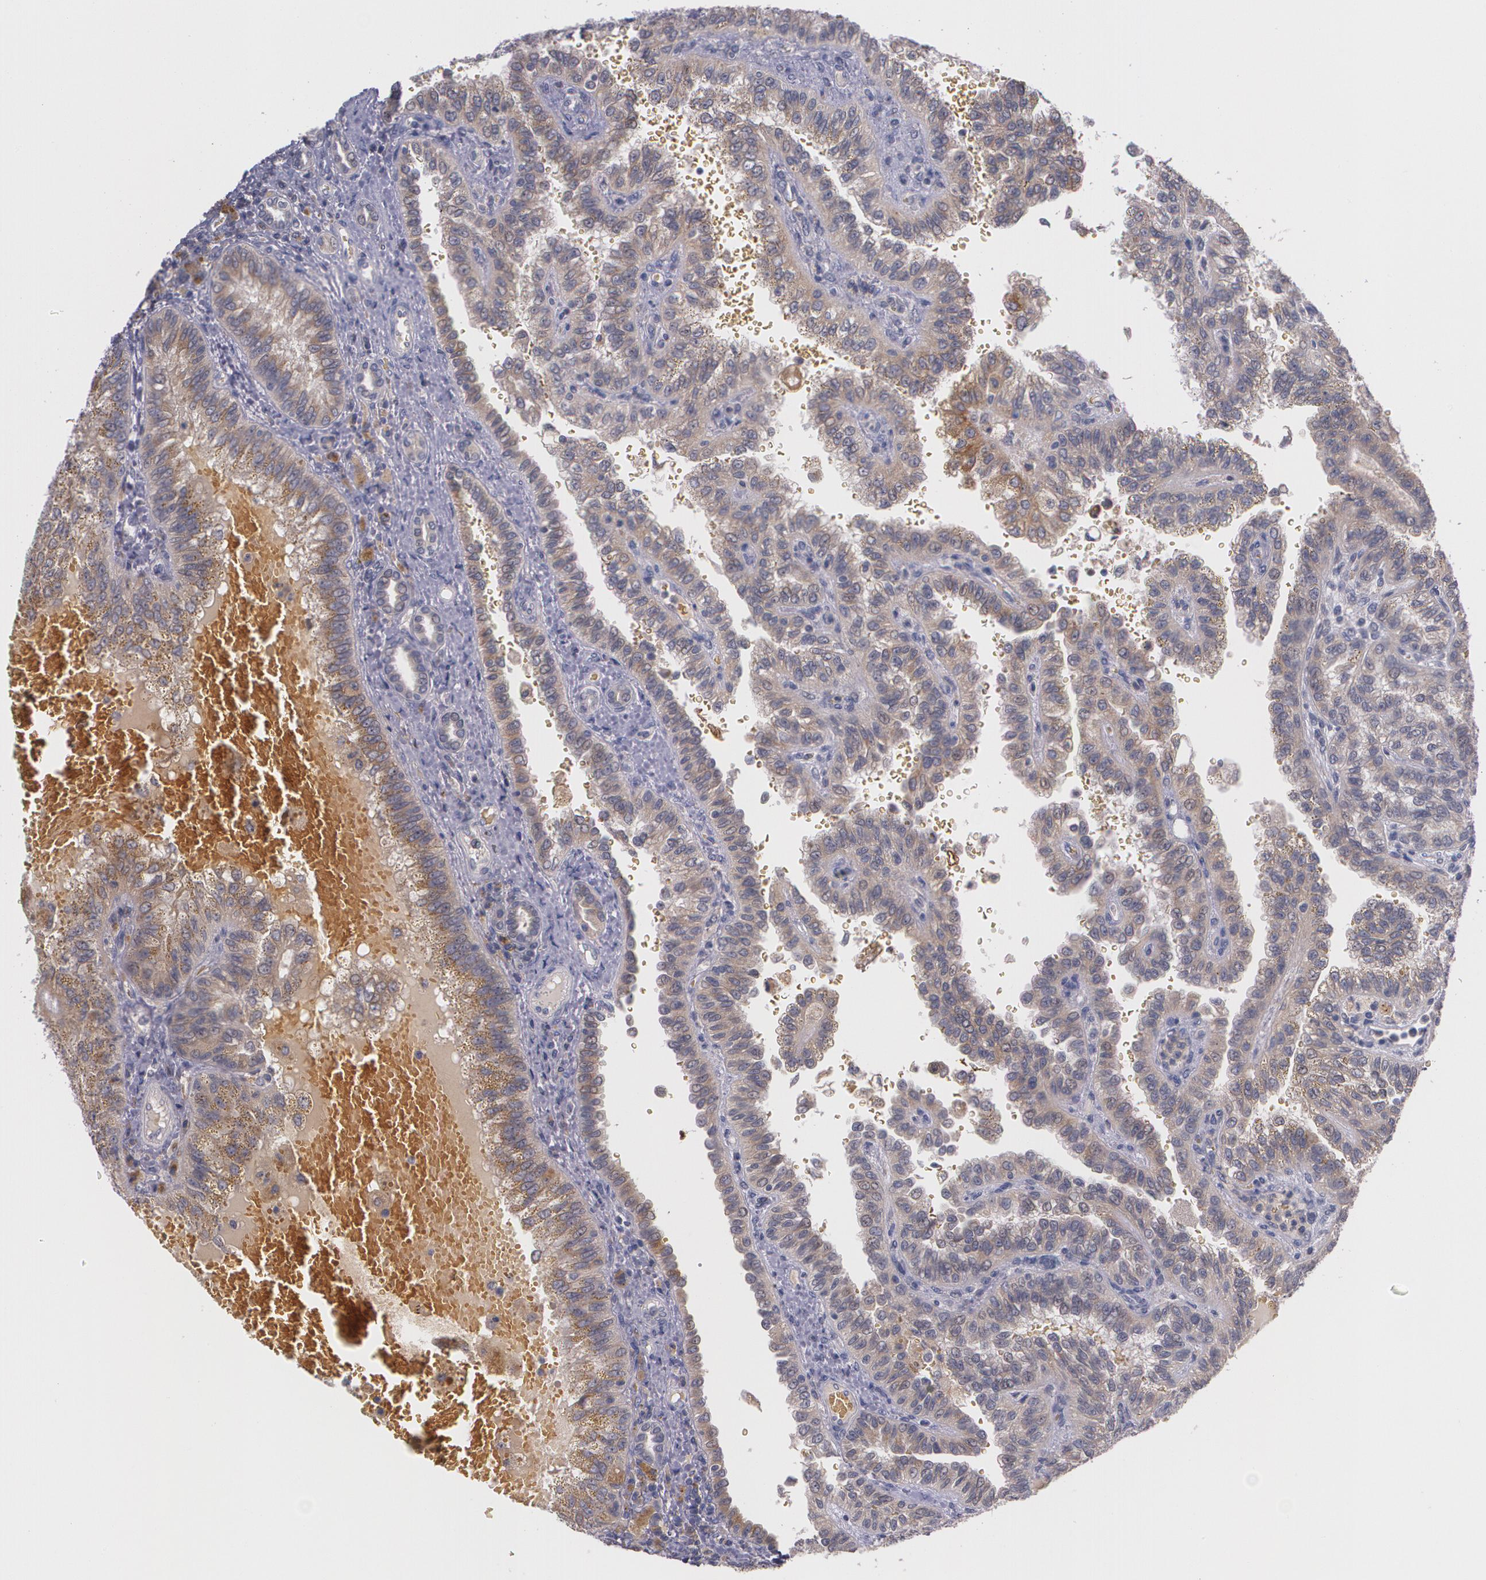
{"staining": {"intensity": "moderate", "quantity": ">75%", "location": "cytoplasmic/membranous"}, "tissue": "renal cancer", "cell_type": "Tumor cells", "image_type": "cancer", "snomed": [{"axis": "morphology", "description": "Inflammation, NOS"}, {"axis": "morphology", "description": "Adenocarcinoma, NOS"}, {"axis": "topography", "description": "Kidney"}], "caption": "Immunohistochemistry of human renal cancer (adenocarcinoma) displays medium levels of moderate cytoplasmic/membranous positivity in approximately >75% of tumor cells. The staining was performed using DAB (3,3'-diaminobenzidine) to visualize the protein expression in brown, while the nuclei were stained in blue with hematoxylin (Magnification: 20x).", "gene": "IFNGR2", "patient": {"sex": "male", "age": 68}}